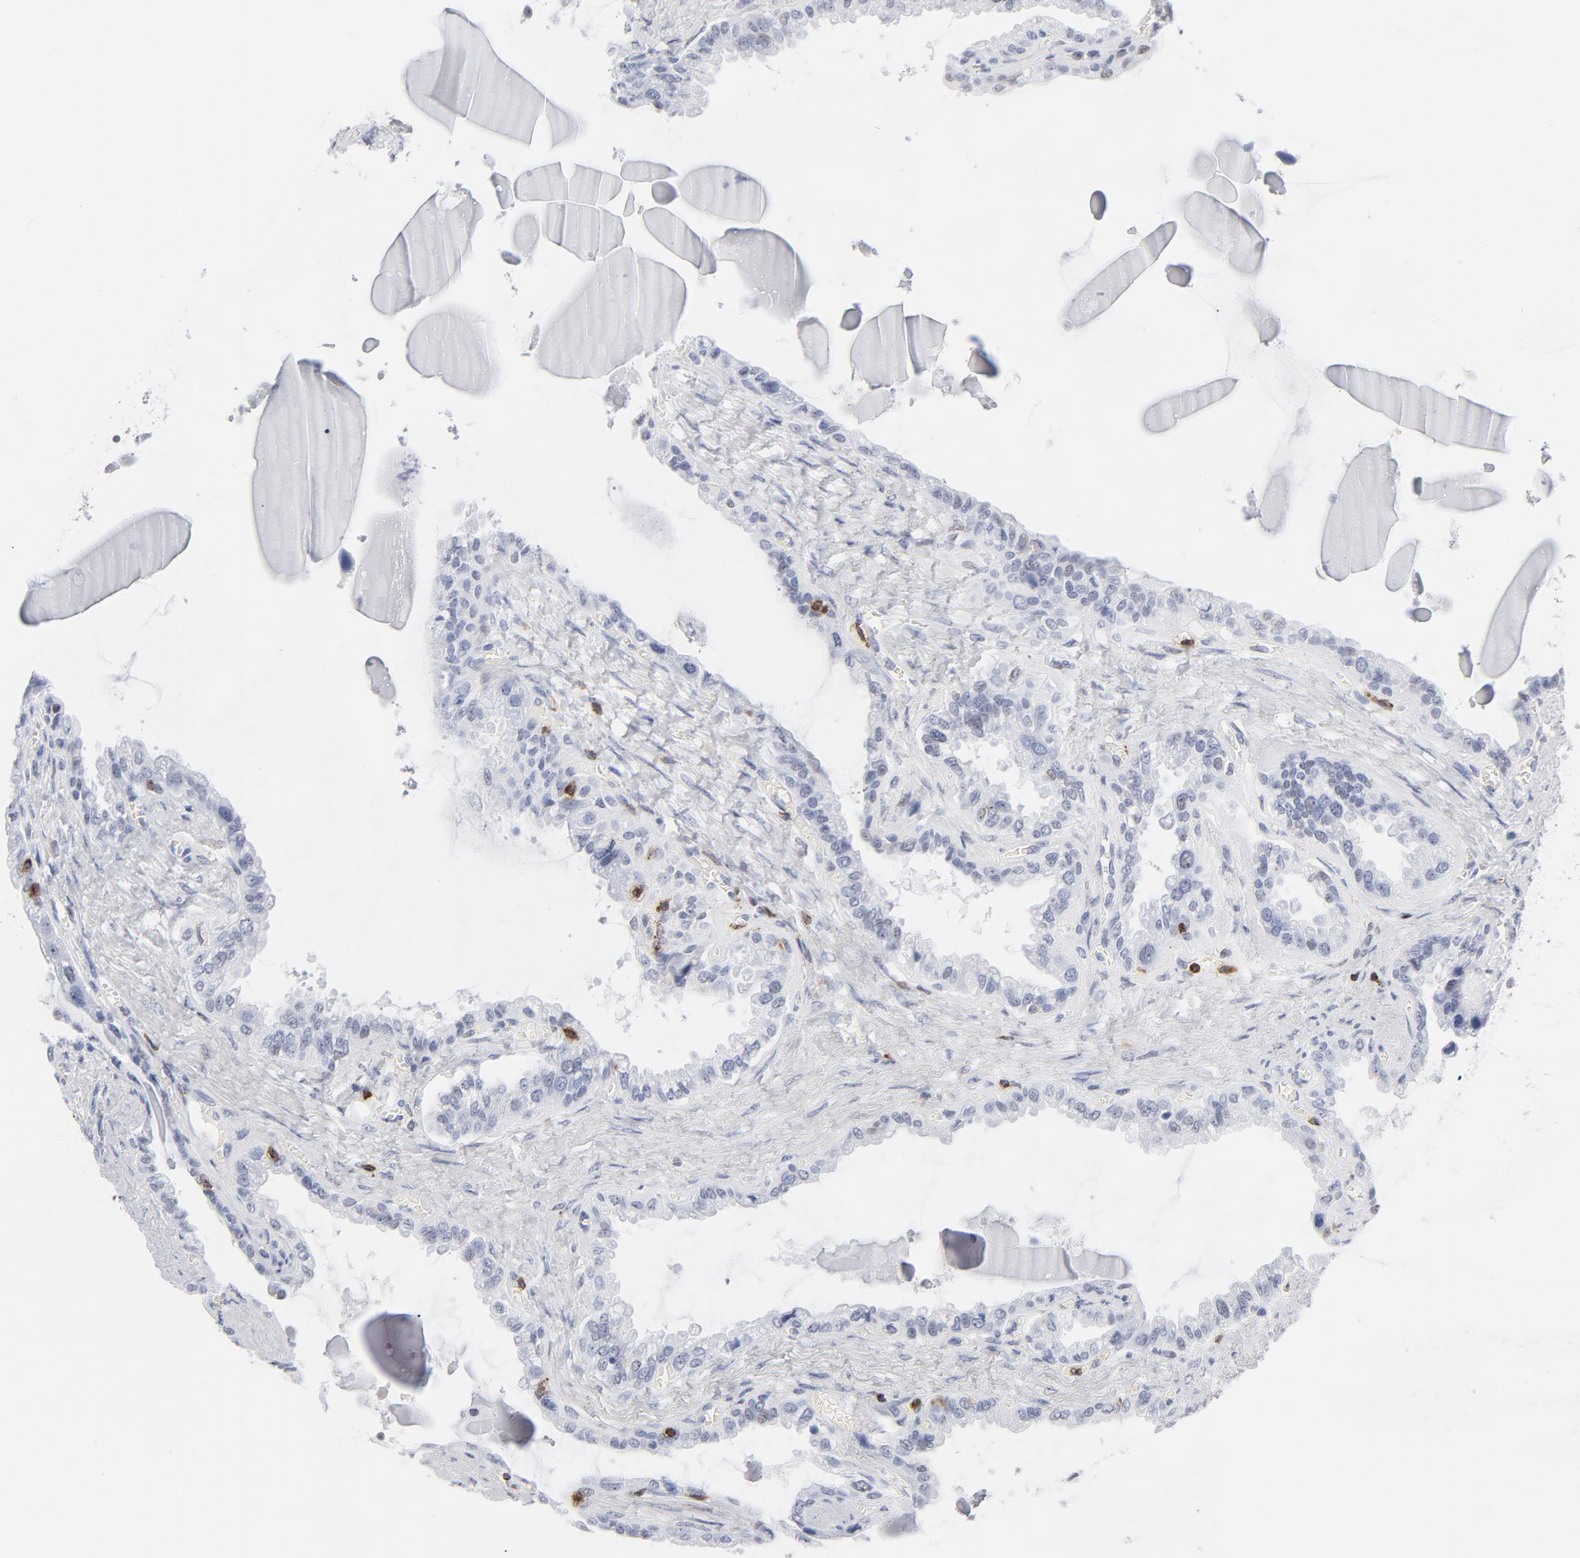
{"staining": {"intensity": "weak", "quantity": "<25%", "location": "nuclear"}, "tissue": "seminal vesicle", "cell_type": "Glandular cells", "image_type": "normal", "snomed": [{"axis": "morphology", "description": "Normal tissue, NOS"}, {"axis": "morphology", "description": "Inflammation, NOS"}, {"axis": "topography", "description": "Urinary bladder"}, {"axis": "topography", "description": "Prostate"}, {"axis": "topography", "description": "Seminal veicle"}], "caption": "IHC histopathology image of unremarkable seminal vesicle: human seminal vesicle stained with DAB (3,3'-diaminobenzidine) reveals no significant protein expression in glandular cells. (Brightfield microscopy of DAB (3,3'-diaminobenzidine) immunohistochemistry at high magnification).", "gene": "CD2", "patient": {"sex": "male", "age": 82}}